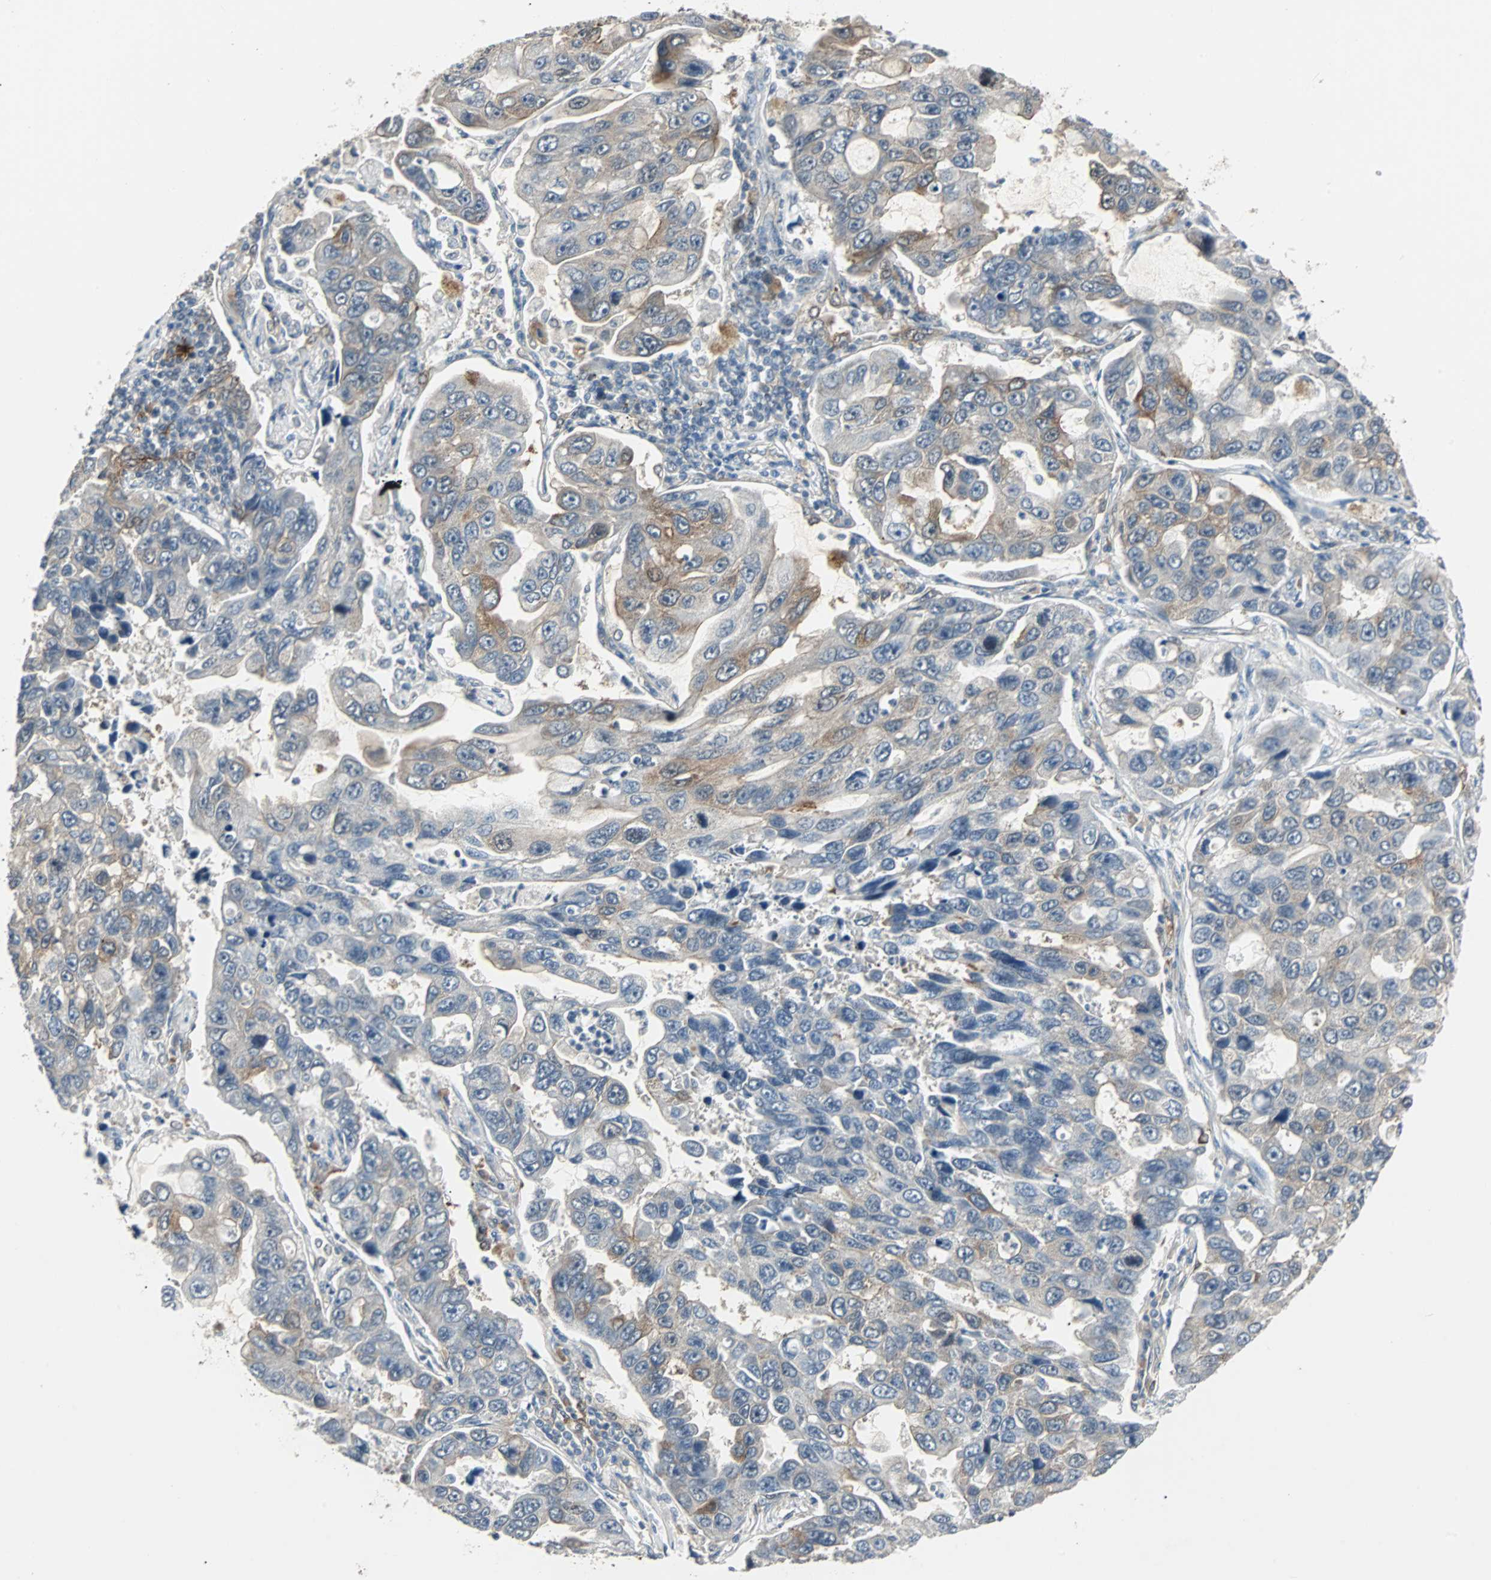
{"staining": {"intensity": "weak", "quantity": ">75%", "location": "cytoplasmic/membranous"}, "tissue": "lung cancer", "cell_type": "Tumor cells", "image_type": "cancer", "snomed": [{"axis": "morphology", "description": "Adenocarcinoma, NOS"}, {"axis": "topography", "description": "Lung"}], "caption": "Brown immunohistochemical staining in human lung adenocarcinoma exhibits weak cytoplasmic/membranous expression in approximately >75% of tumor cells.", "gene": "CMC2", "patient": {"sex": "male", "age": 64}}